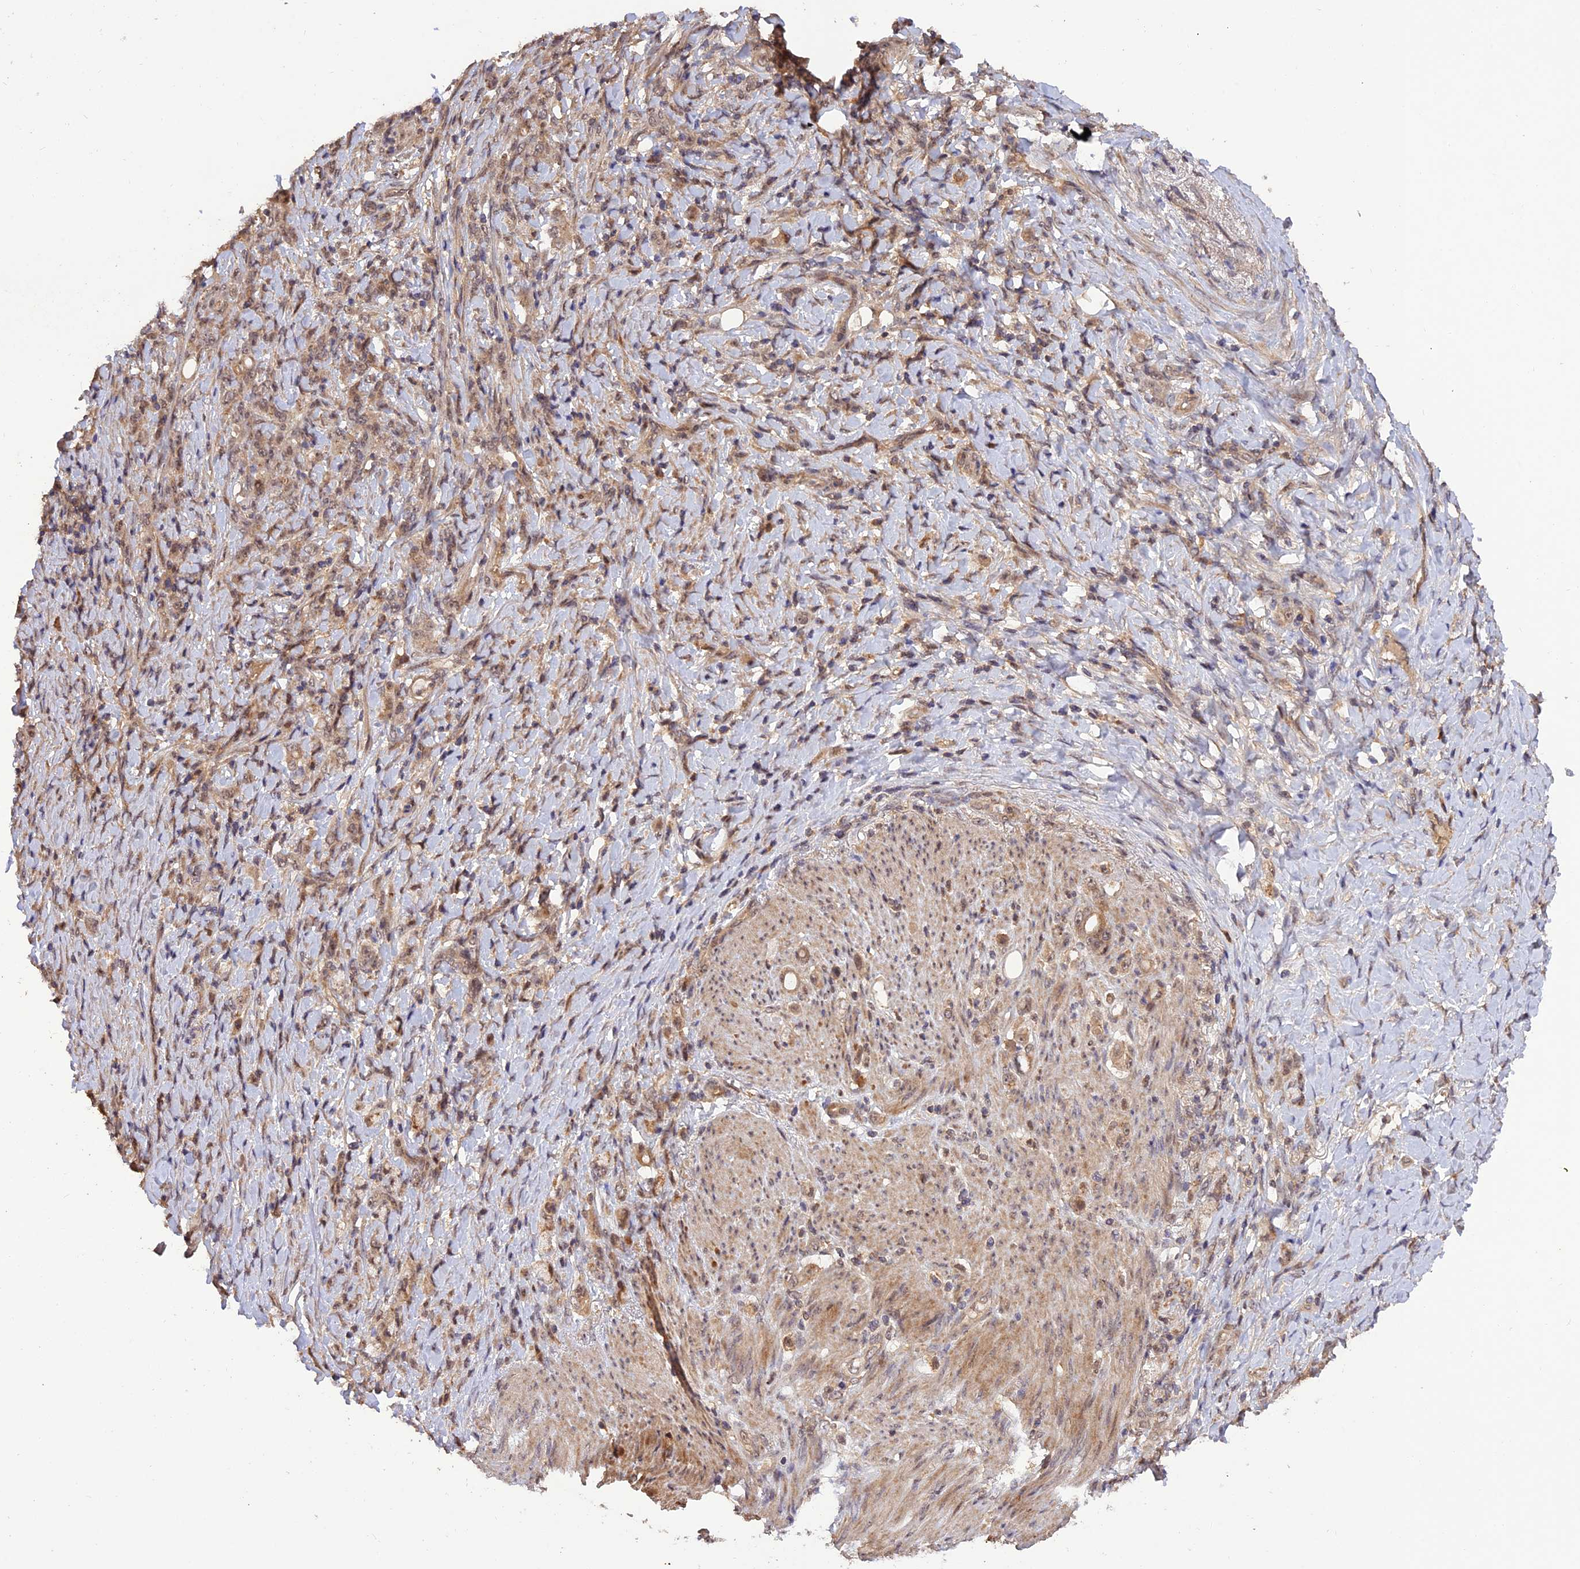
{"staining": {"intensity": "weak", "quantity": ">75%", "location": "cytoplasmic/membranous,nuclear"}, "tissue": "stomach cancer", "cell_type": "Tumor cells", "image_type": "cancer", "snomed": [{"axis": "morphology", "description": "Normal tissue, NOS"}, {"axis": "morphology", "description": "Adenocarcinoma, NOS"}, {"axis": "topography", "description": "Stomach"}], "caption": "Immunohistochemistry (IHC) (DAB) staining of human adenocarcinoma (stomach) displays weak cytoplasmic/membranous and nuclear protein expression in about >75% of tumor cells.", "gene": "REV1", "patient": {"sex": "female", "age": 79}}